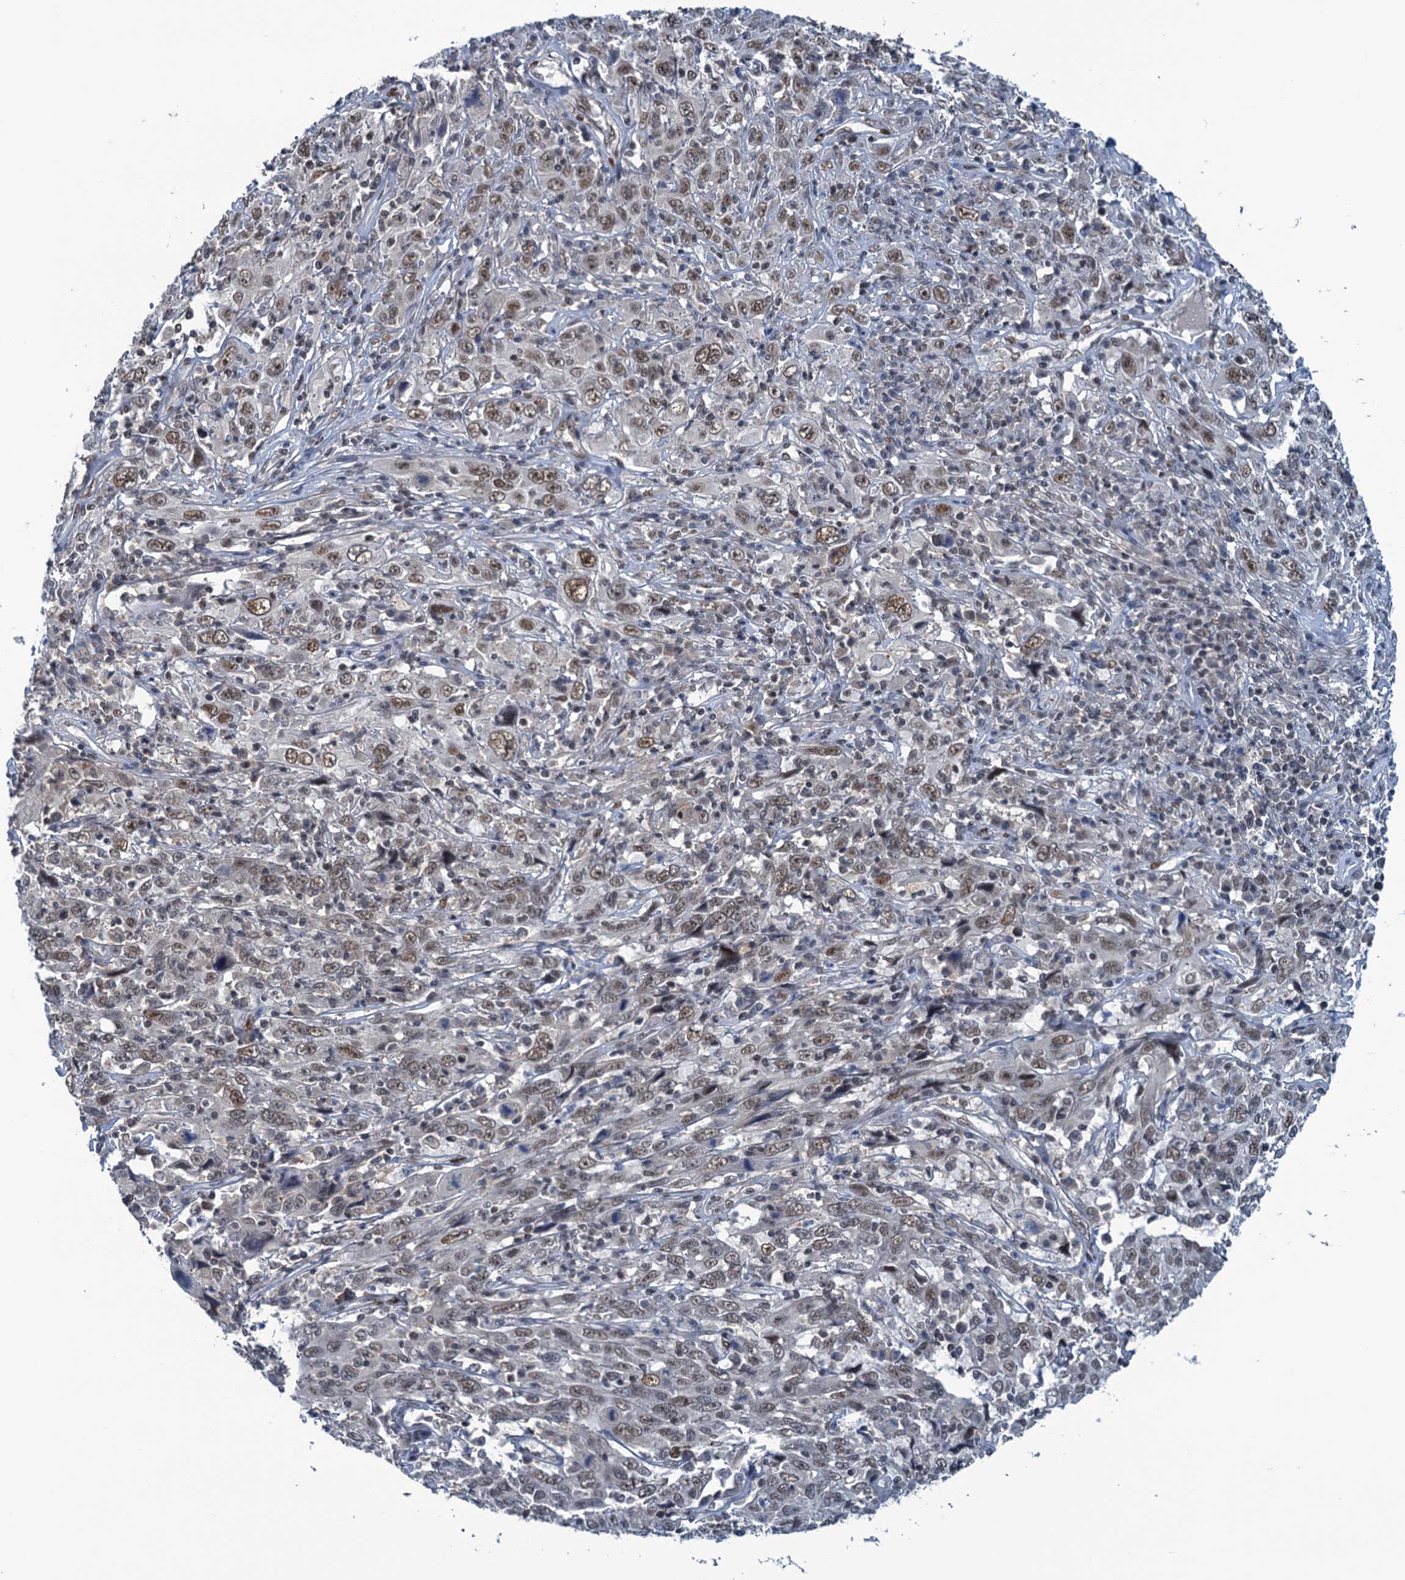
{"staining": {"intensity": "moderate", "quantity": ">75%", "location": "nuclear"}, "tissue": "cervical cancer", "cell_type": "Tumor cells", "image_type": "cancer", "snomed": [{"axis": "morphology", "description": "Squamous cell carcinoma, NOS"}, {"axis": "topography", "description": "Cervix"}], "caption": "IHC image of cervical cancer stained for a protein (brown), which demonstrates medium levels of moderate nuclear staining in about >75% of tumor cells.", "gene": "SAE1", "patient": {"sex": "female", "age": 46}}